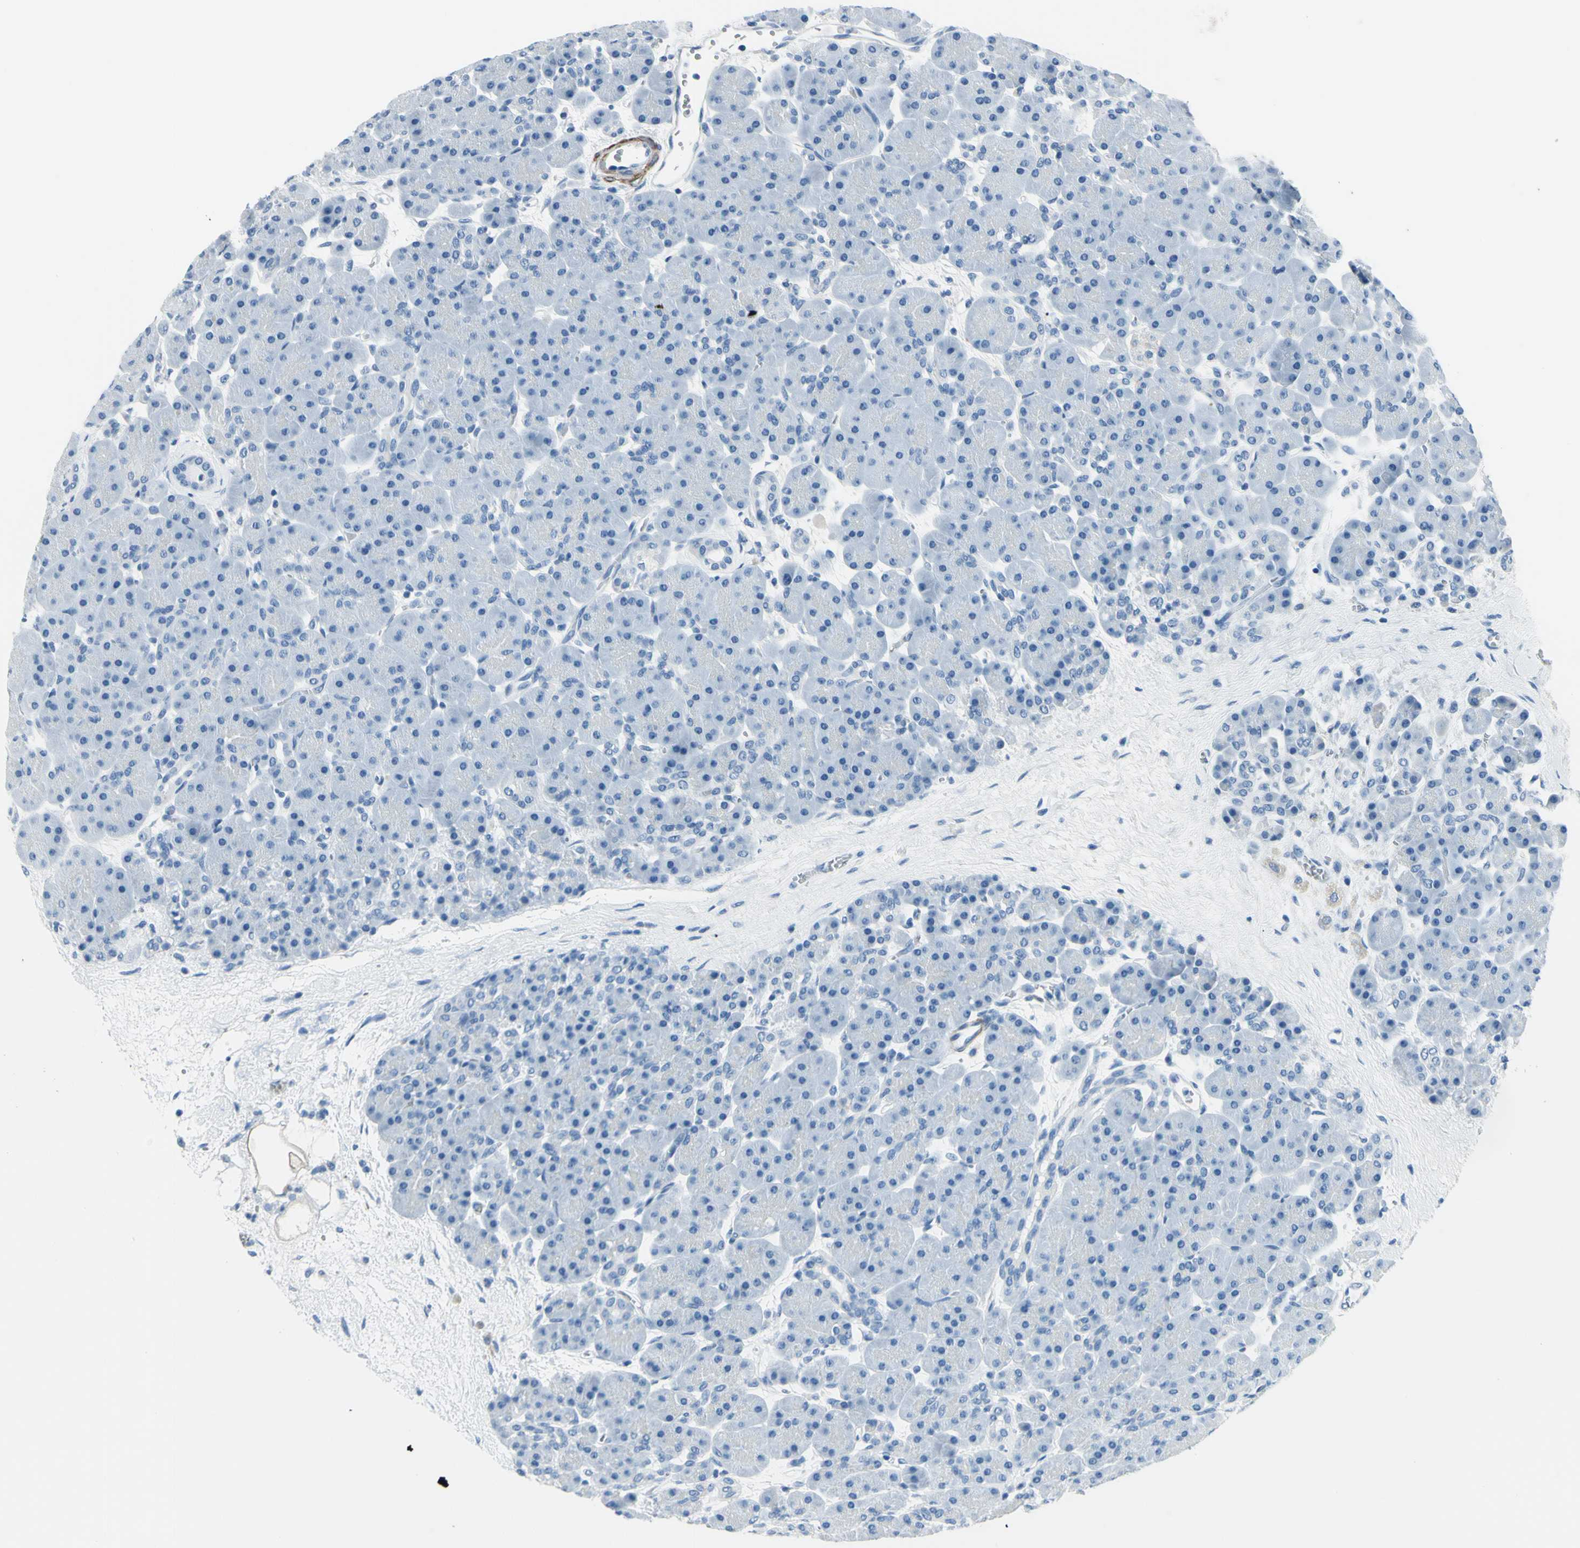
{"staining": {"intensity": "negative", "quantity": "none", "location": "none"}, "tissue": "pancreas", "cell_type": "Exocrine glandular cells", "image_type": "normal", "snomed": [{"axis": "morphology", "description": "Normal tissue, NOS"}, {"axis": "topography", "description": "Pancreas"}], "caption": "This is an immunohistochemistry histopathology image of unremarkable human pancreas. There is no staining in exocrine glandular cells.", "gene": "CDH15", "patient": {"sex": "male", "age": 66}}